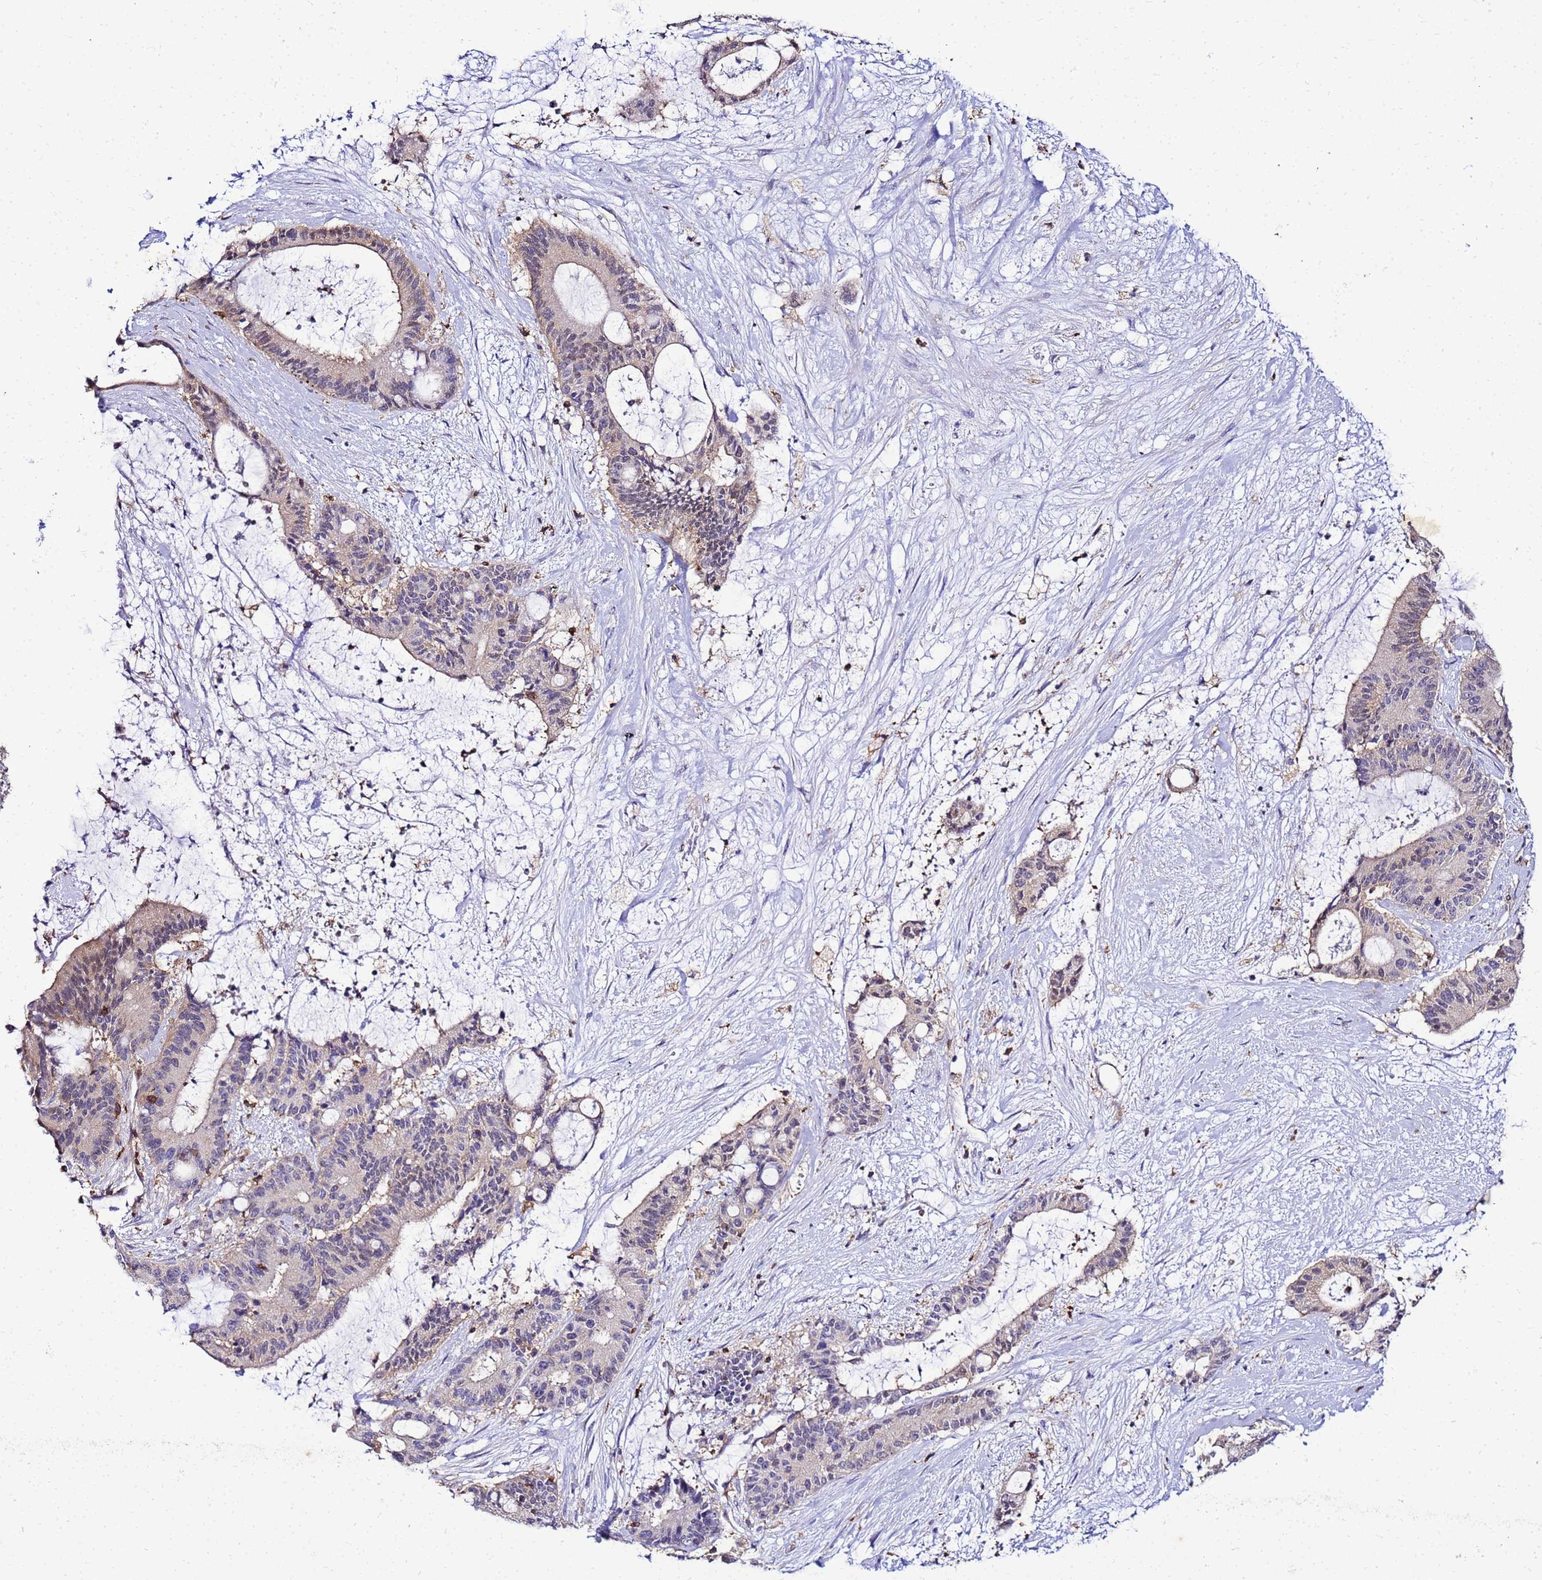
{"staining": {"intensity": "weak", "quantity": "<25%", "location": "cytoplasmic/membranous"}, "tissue": "liver cancer", "cell_type": "Tumor cells", "image_type": "cancer", "snomed": [{"axis": "morphology", "description": "Normal tissue, NOS"}, {"axis": "morphology", "description": "Cholangiocarcinoma"}, {"axis": "topography", "description": "Liver"}, {"axis": "topography", "description": "Peripheral nerve tissue"}], "caption": "Immunohistochemistry (IHC) micrograph of neoplastic tissue: human liver cancer (cholangiocarcinoma) stained with DAB shows no significant protein expression in tumor cells.", "gene": "DBNDD2", "patient": {"sex": "female", "age": 73}}